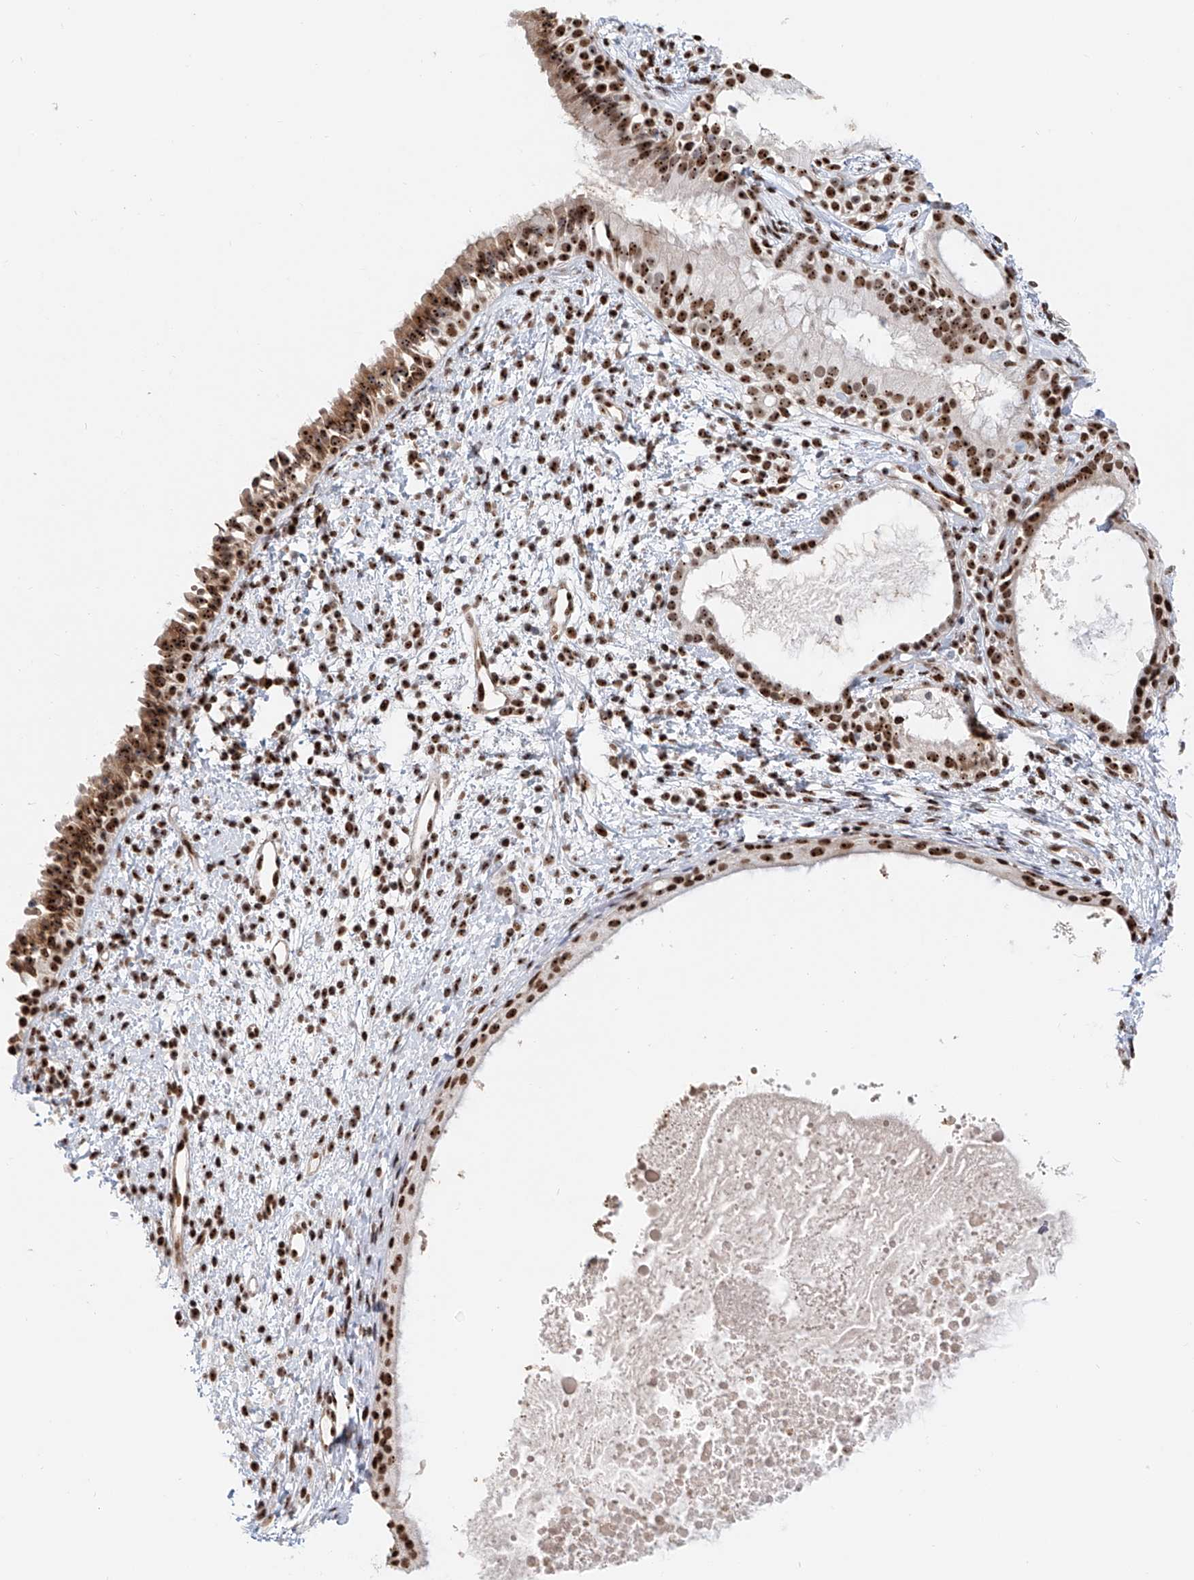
{"staining": {"intensity": "strong", "quantity": ">75%", "location": "nuclear"}, "tissue": "nasopharynx", "cell_type": "Respiratory epithelial cells", "image_type": "normal", "snomed": [{"axis": "morphology", "description": "Normal tissue, NOS"}, {"axis": "topography", "description": "Nasopharynx"}], "caption": "Approximately >75% of respiratory epithelial cells in benign human nasopharynx display strong nuclear protein positivity as visualized by brown immunohistochemical staining.", "gene": "PRUNE2", "patient": {"sex": "male", "age": 22}}